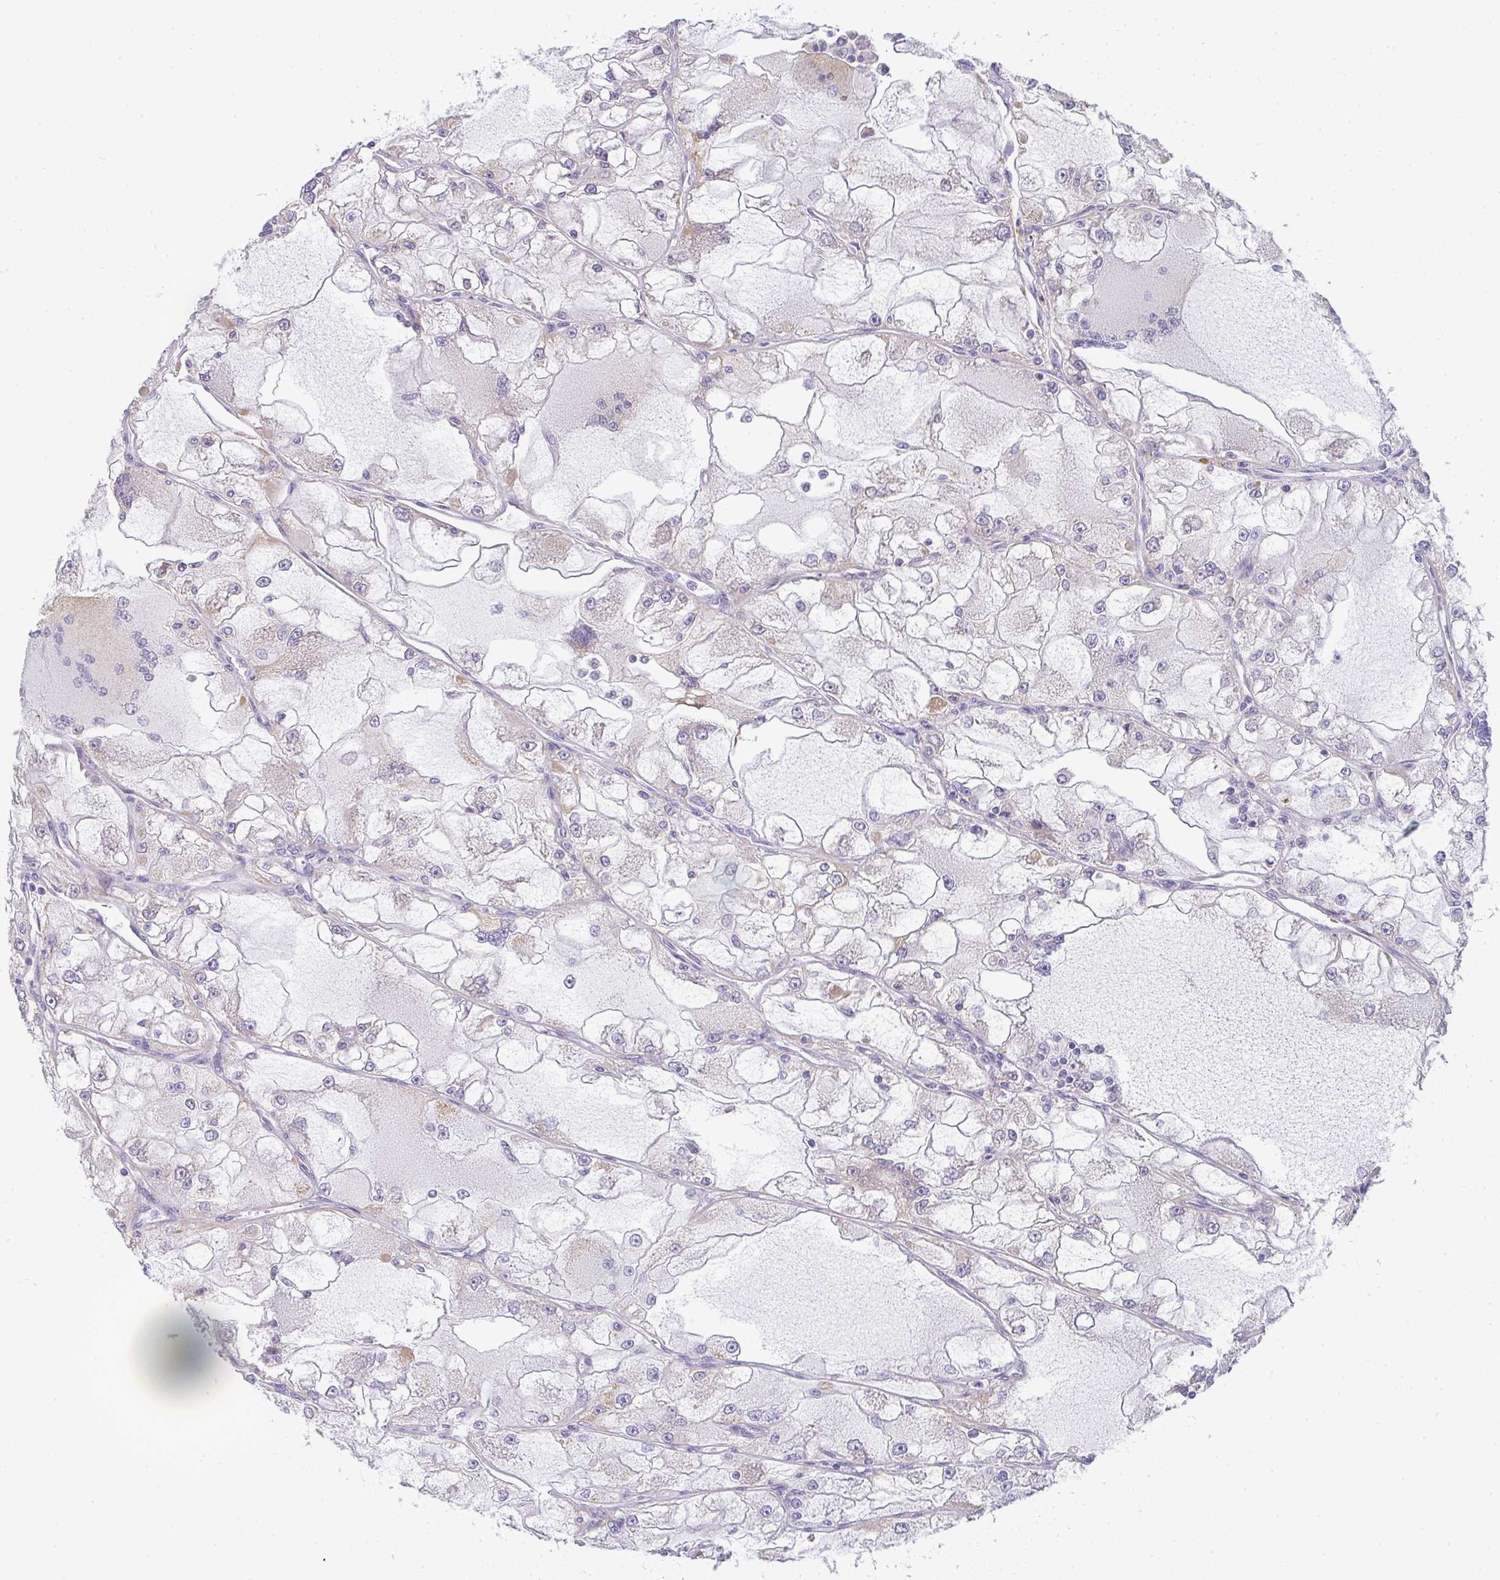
{"staining": {"intensity": "moderate", "quantity": "<25%", "location": "cytoplasmic/membranous"}, "tissue": "renal cancer", "cell_type": "Tumor cells", "image_type": "cancer", "snomed": [{"axis": "morphology", "description": "Adenocarcinoma, NOS"}, {"axis": "topography", "description": "Kidney"}], "caption": "The histopathology image exhibits staining of renal adenocarcinoma, revealing moderate cytoplasmic/membranous protein expression (brown color) within tumor cells.", "gene": "CACNA1S", "patient": {"sex": "female", "age": 72}}